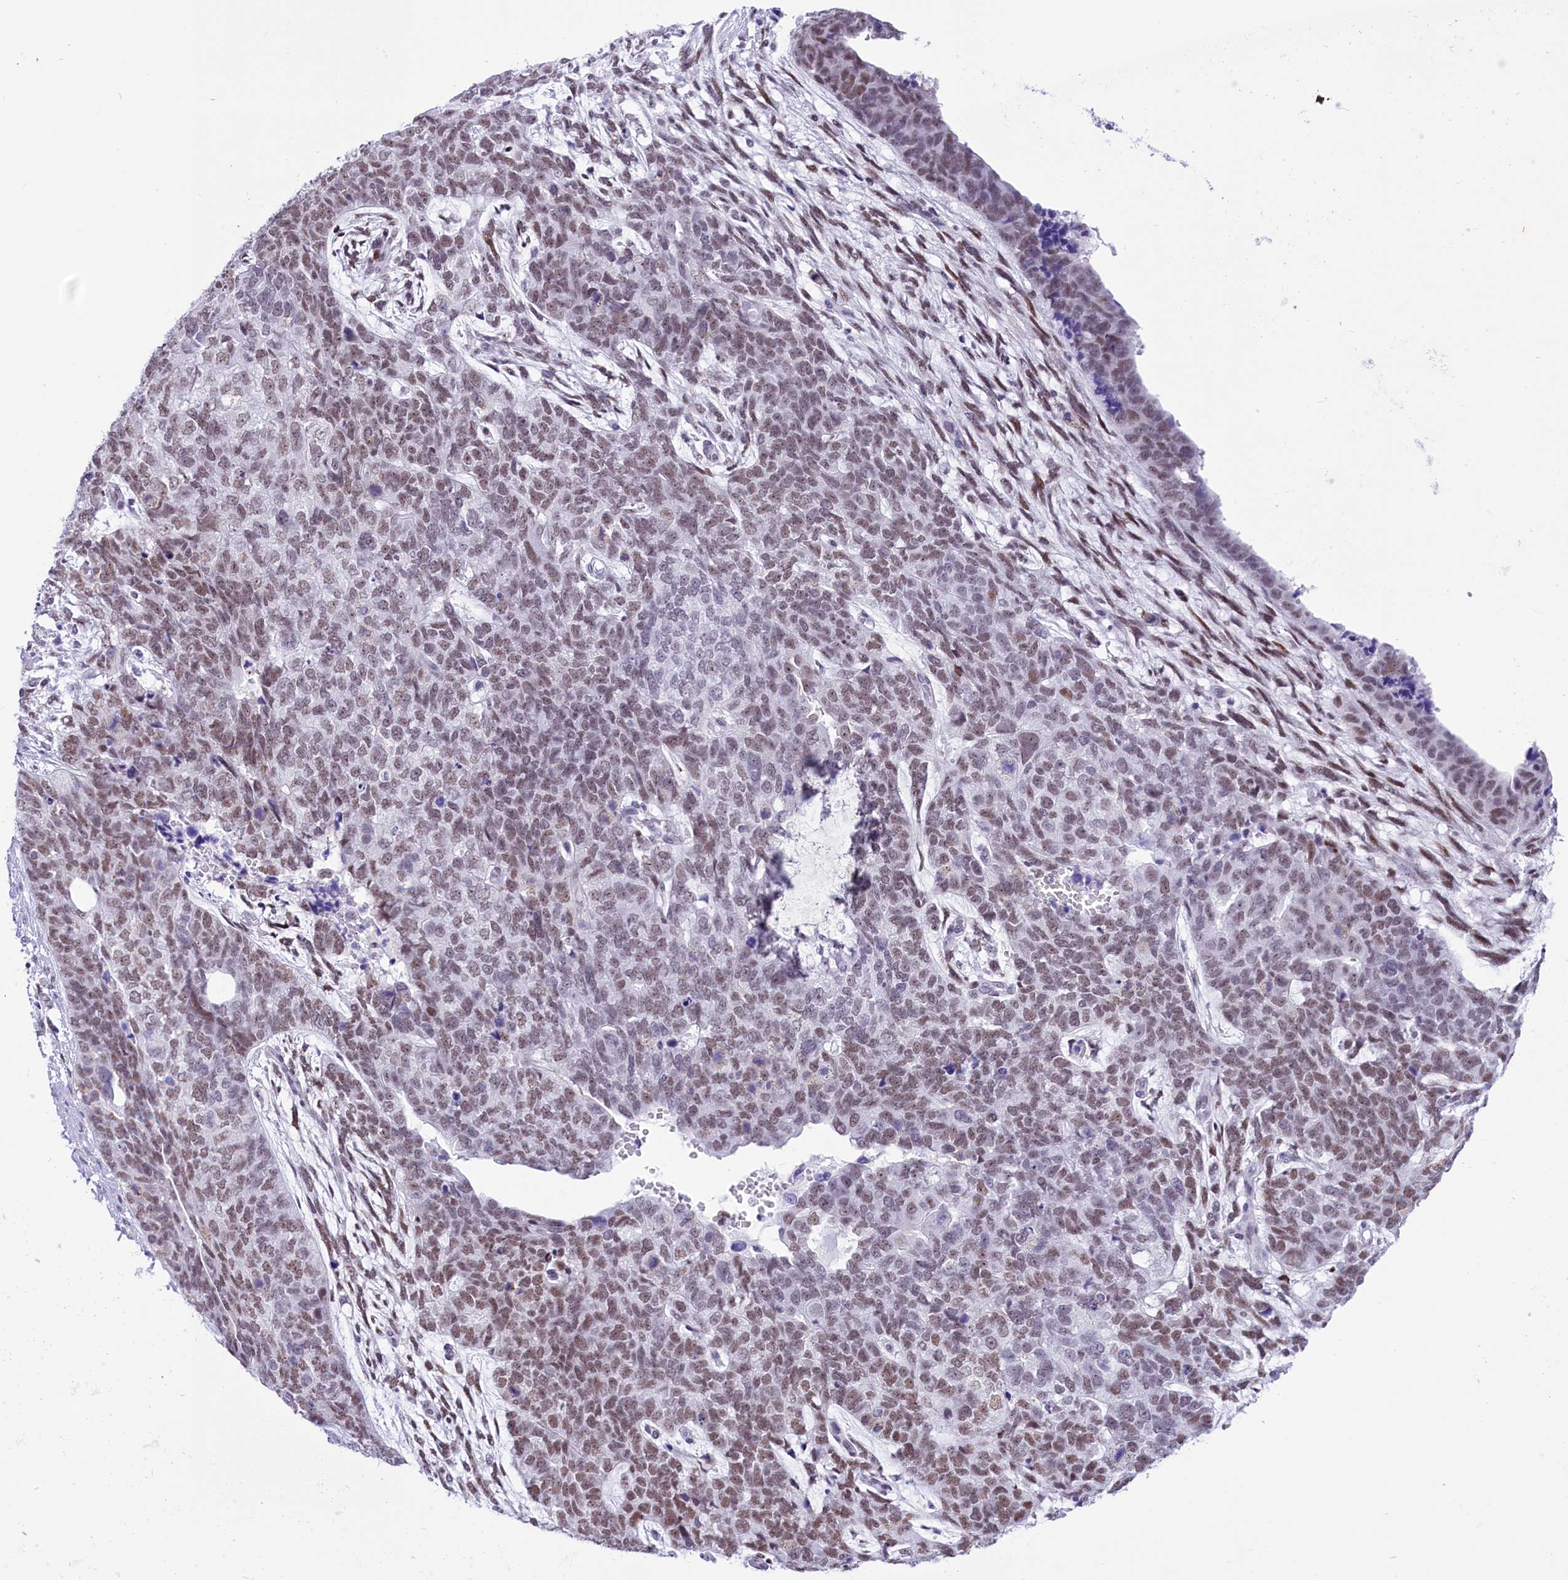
{"staining": {"intensity": "weak", "quantity": "25%-75%", "location": "nuclear"}, "tissue": "cervical cancer", "cell_type": "Tumor cells", "image_type": "cancer", "snomed": [{"axis": "morphology", "description": "Squamous cell carcinoma, NOS"}, {"axis": "topography", "description": "Cervix"}], "caption": "Immunohistochemical staining of human cervical cancer (squamous cell carcinoma) demonstrates low levels of weak nuclear positivity in approximately 25%-75% of tumor cells.", "gene": "RPS6KB1", "patient": {"sex": "female", "age": 63}}